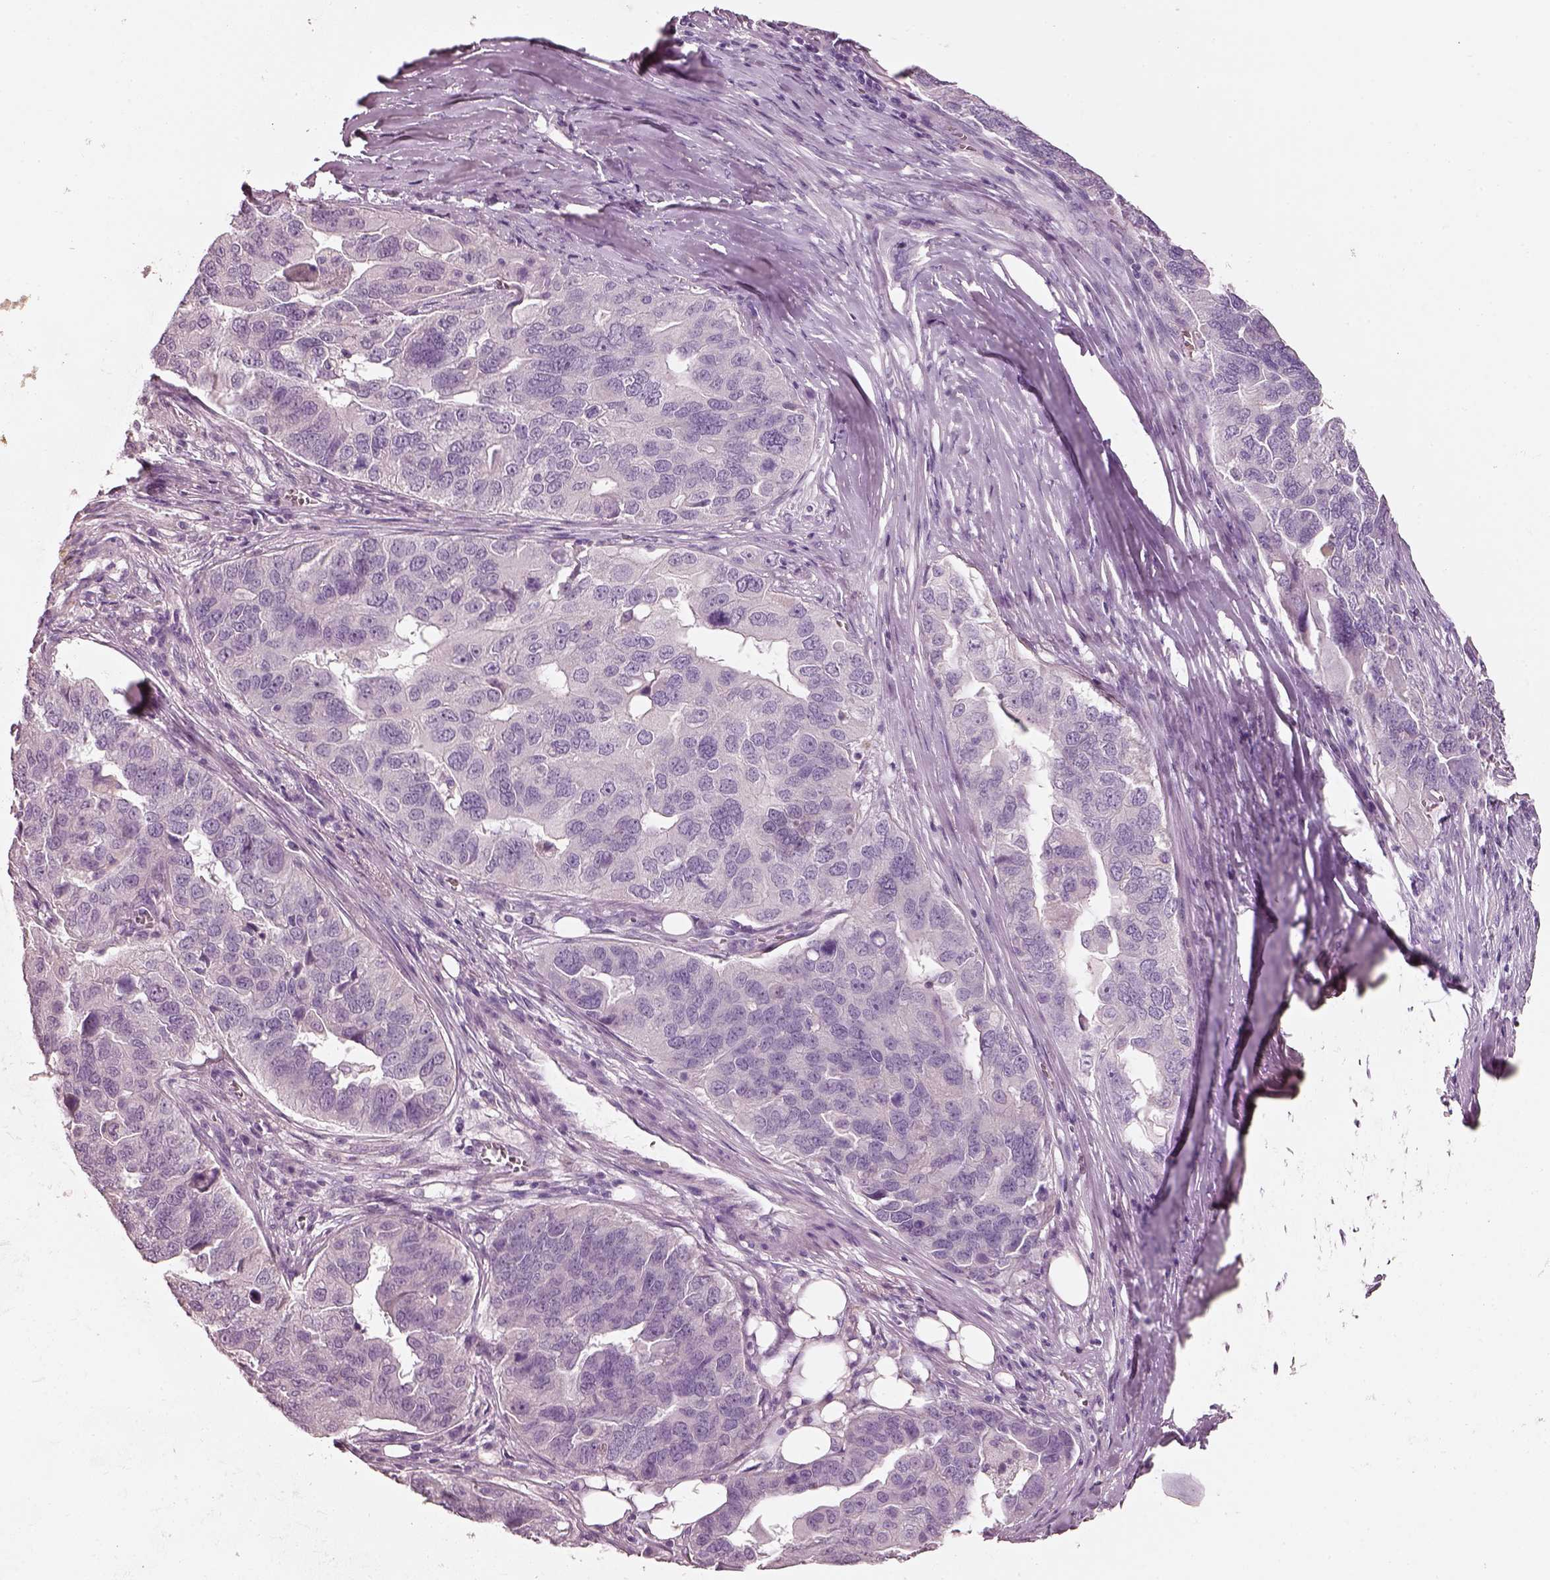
{"staining": {"intensity": "negative", "quantity": "none", "location": "none"}, "tissue": "ovarian cancer", "cell_type": "Tumor cells", "image_type": "cancer", "snomed": [{"axis": "morphology", "description": "Carcinoma, endometroid"}, {"axis": "topography", "description": "Soft tissue"}, {"axis": "topography", "description": "Ovary"}], "caption": "Tumor cells are negative for brown protein staining in endometroid carcinoma (ovarian).", "gene": "PNOC", "patient": {"sex": "female", "age": 52}}